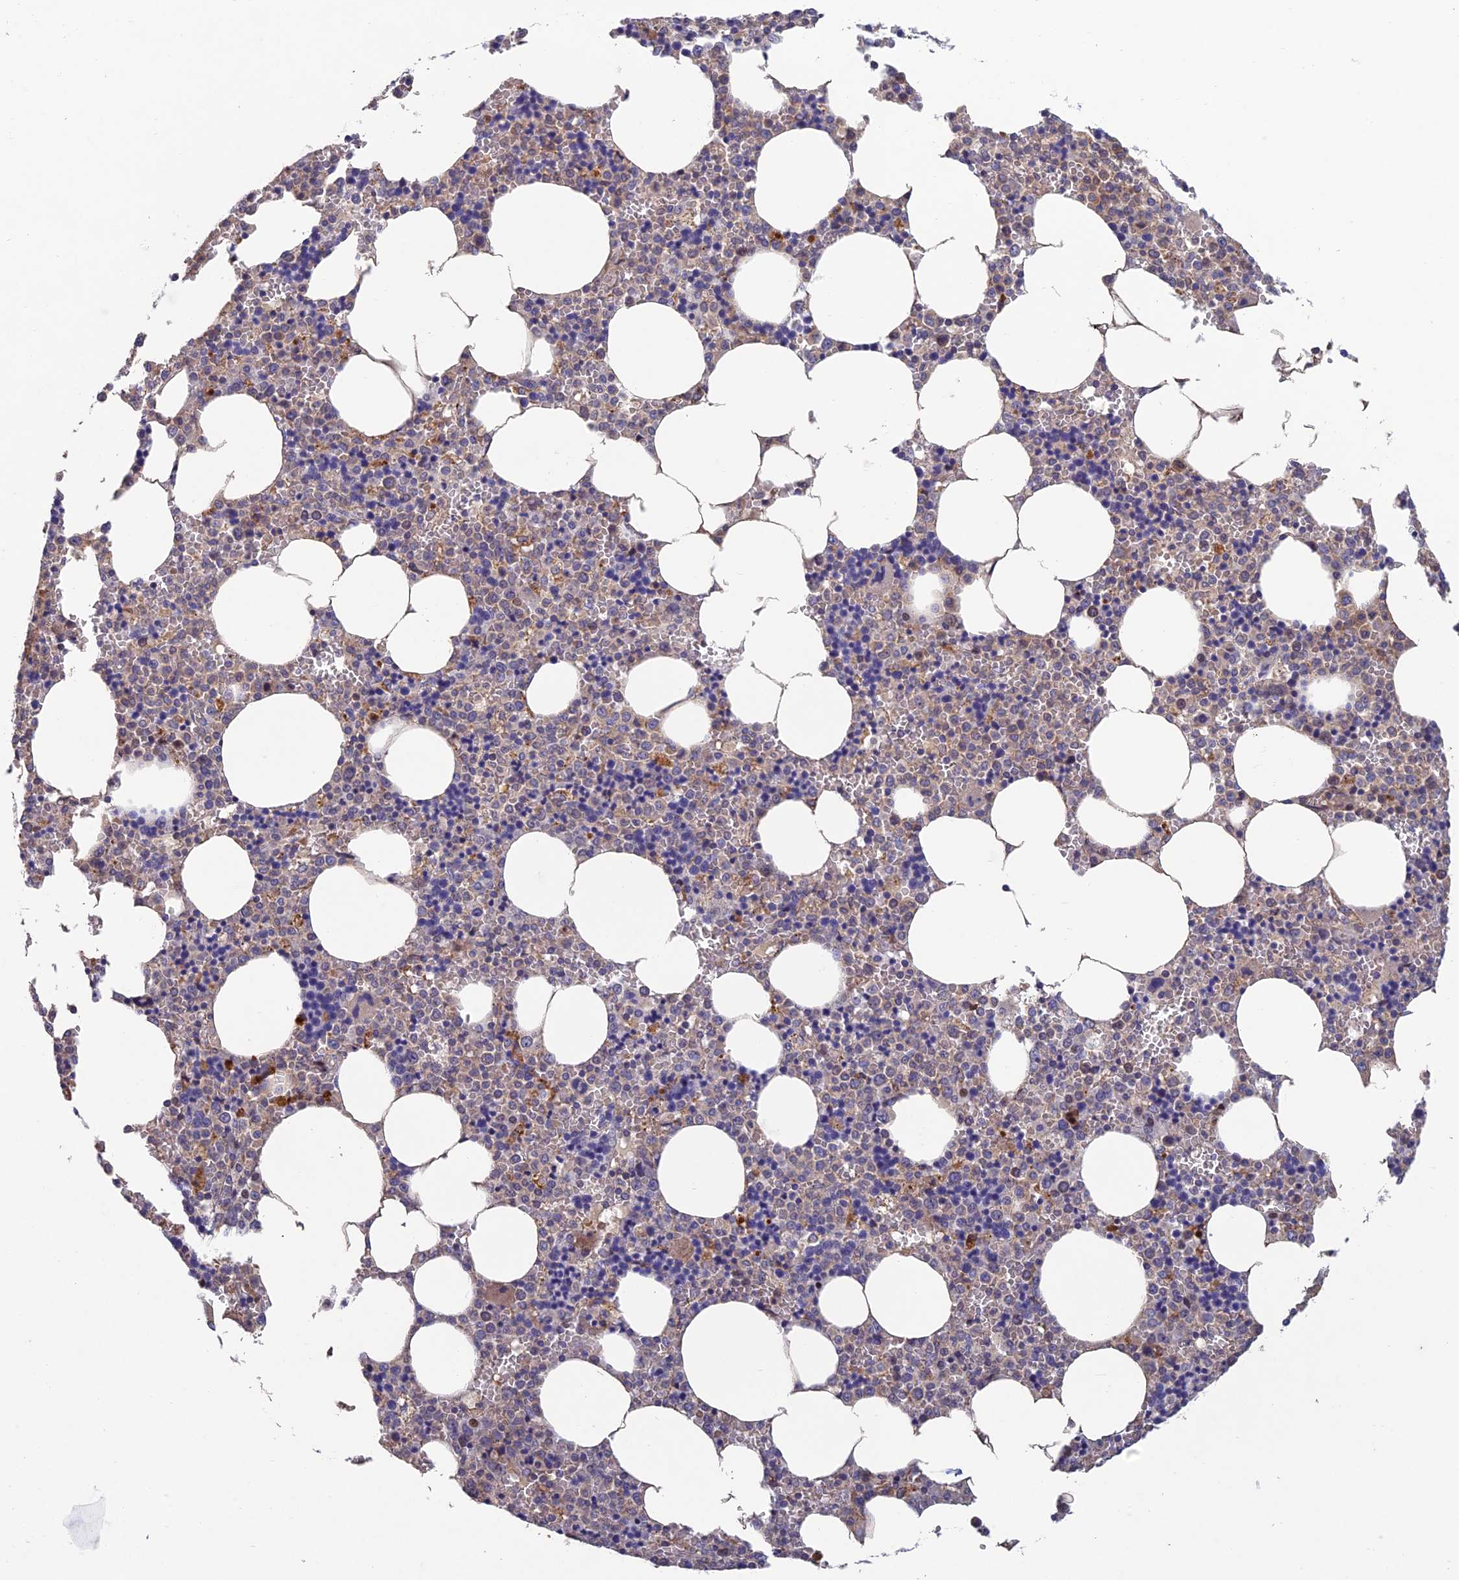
{"staining": {"intensity": "negative", "quantity": "none", "location": "none"}, "tissue": "bone marrow", "cell_type": "Hematopoietic cells", "image_type": "normal", "snomed": [{"axis": "morphology", "description": "Normal tissue, NOS"}, {"axis": "topography", "description": "Bone marrow"}], "caption": "An IHC image of unremarkable bone marrow is shown. There is no staining in hematopoietic cells of bone marrow.", "gene": "USP37", "patient": {"sex": "male", "age": 70}}